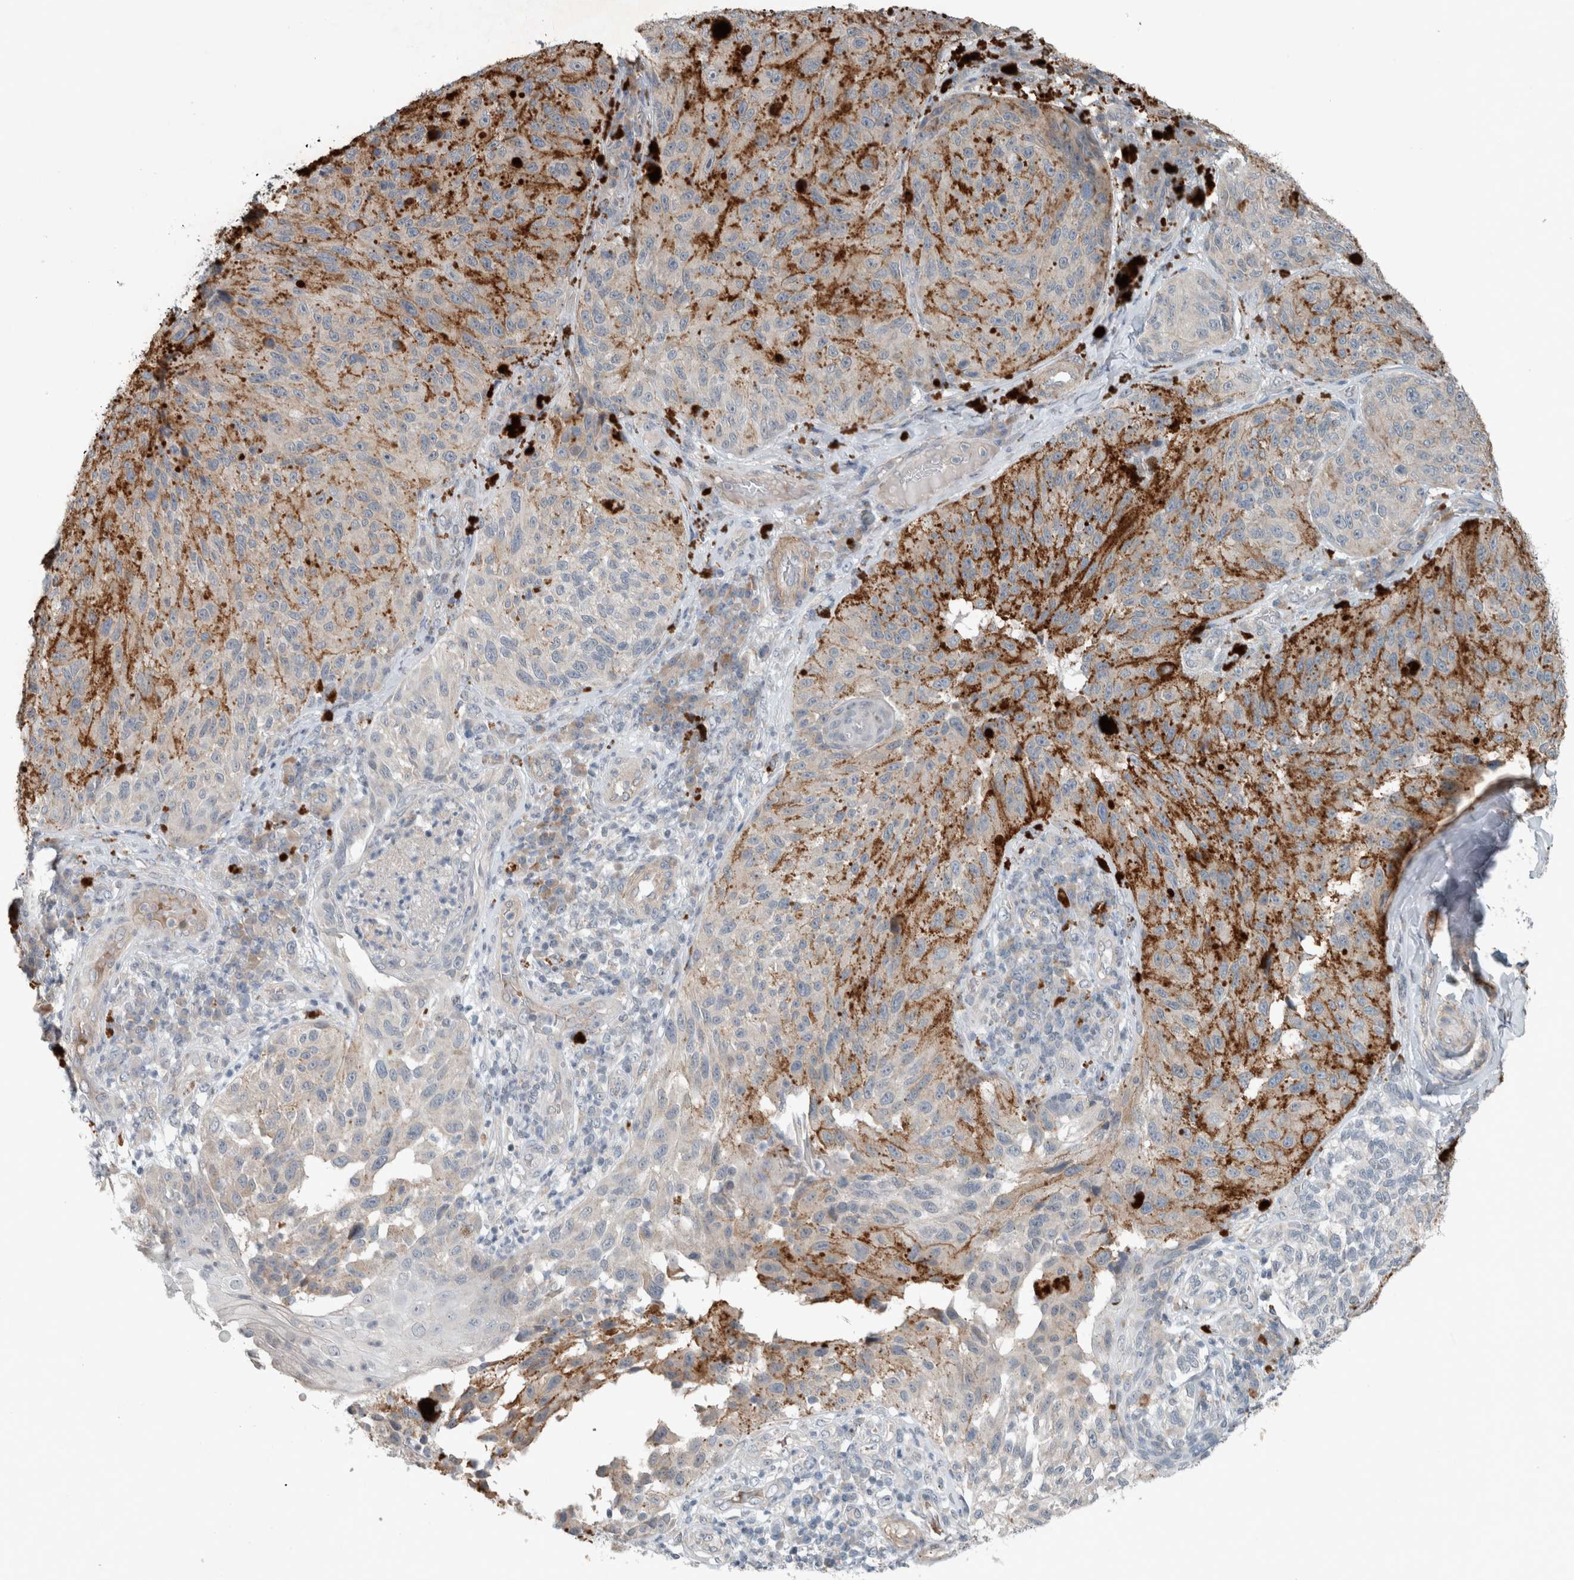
{"staining": {"intensity": "moderate", "quantity": "25%-75%", "location": "cytoplasmic/membranous"}, "tissue": "melanoma", "cell_type": "Tumor cells", "image_type": "cancer", "snomed": [{"axis": "morphology", "description": "Malignant melanoma, NOS"}, {"axis": "topography", "description": "Skin"}], "caption": "Malignant melanoma stained with immunohistochemistry exhibits moderate cytoplasmic/membranous staining in approximately 25%-75% of tumor cells.", "gene": "JADE2", "patient": {"sex": "female", "age": 73}}